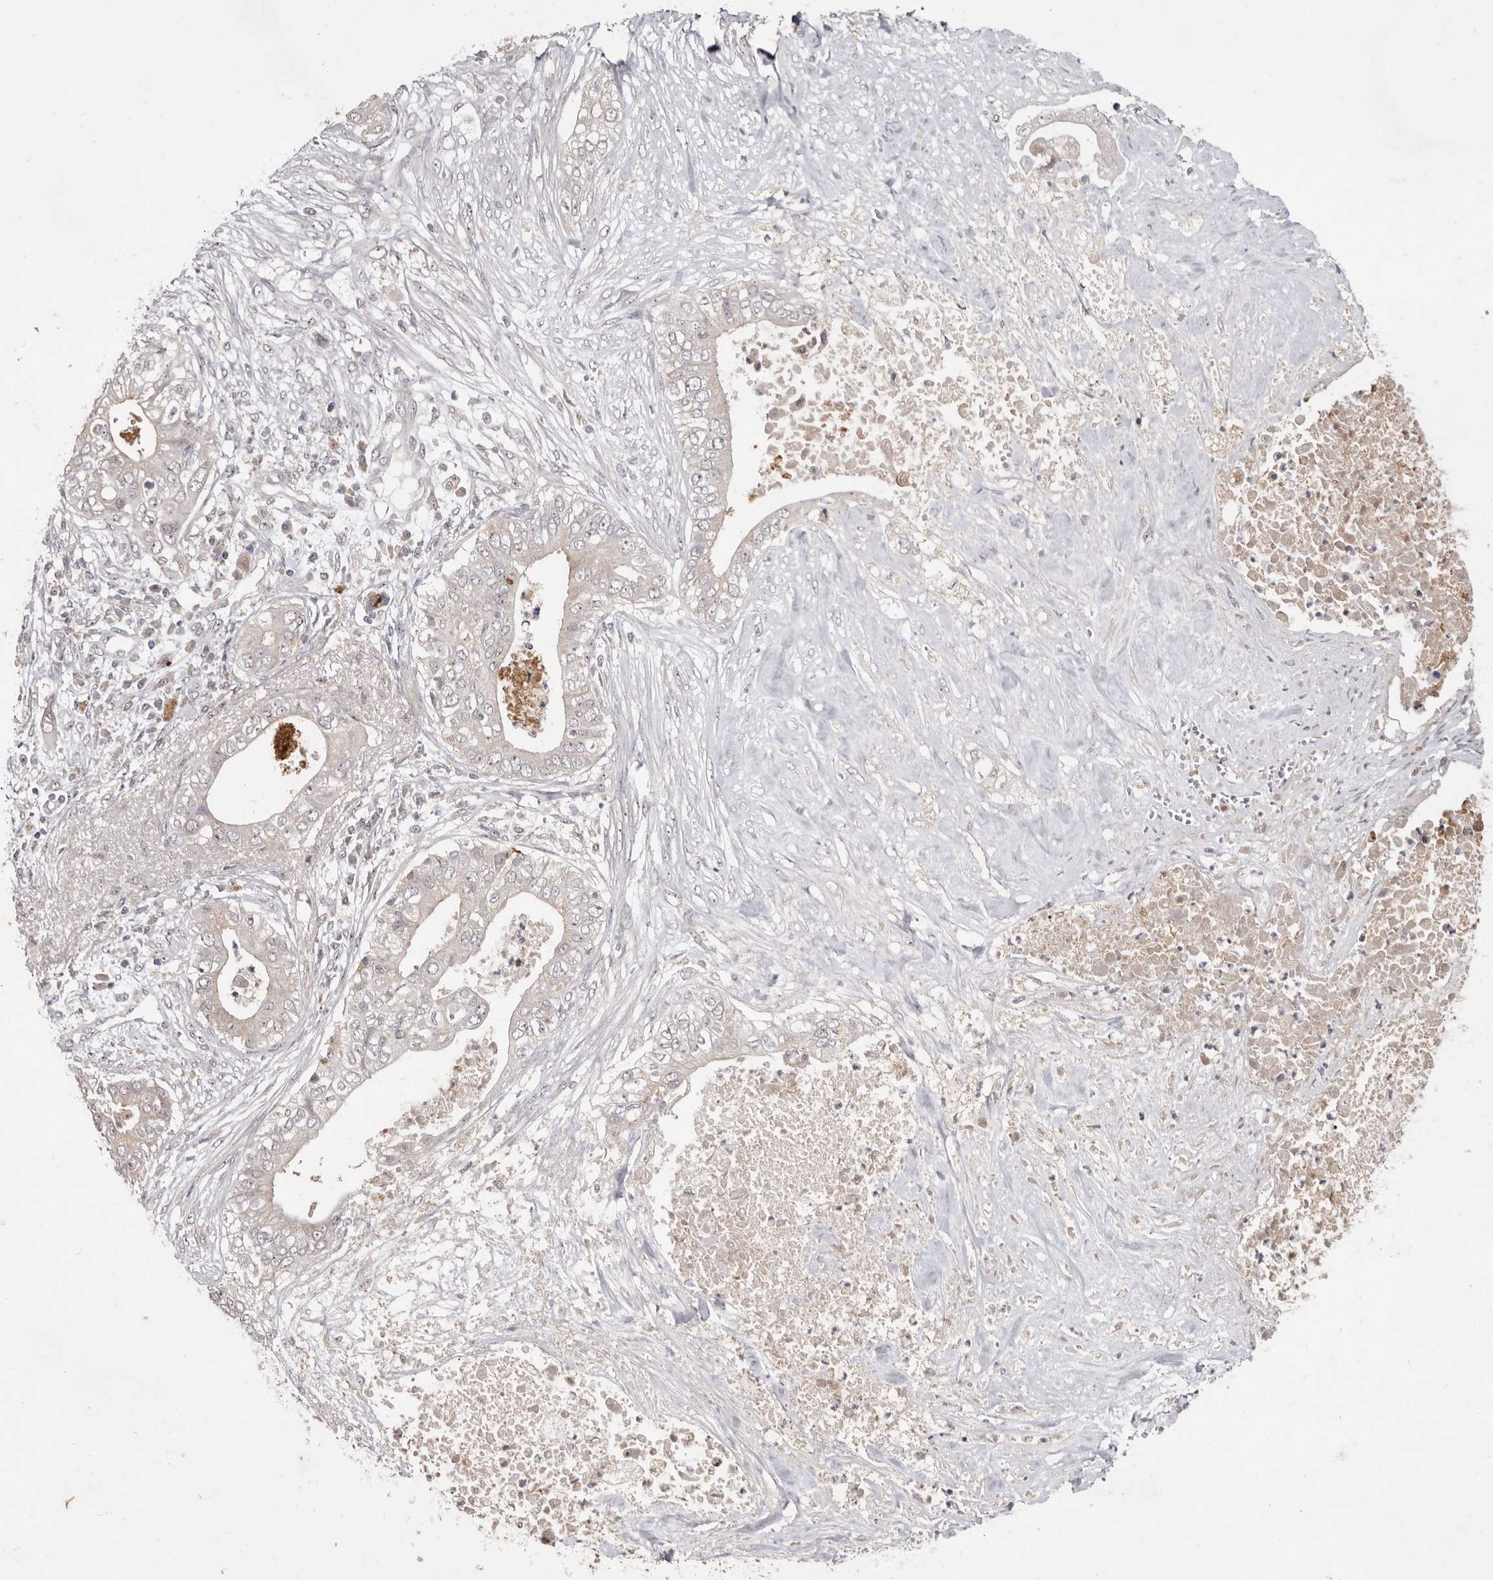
{"staining": {"intensity": "negative", "quantity": "none", "location": "none"}, "tissue": "pancreatic cancer", "cell_type": "Tumor cells", "image_type": "cancer", "snomed": [{"axis": "morphology", "description": "Adenocarcinoma, NOS"}, {"axis": "topography", "description": "Pancreas"}], "caption": "IHC micrograph of human adenocarcinoma (pancreatic) stained for a protein (brown), which exhibits no positivity in tumor cells.", "gene": "FLAD1", "patient": {"sex": "female", "age": 78}}